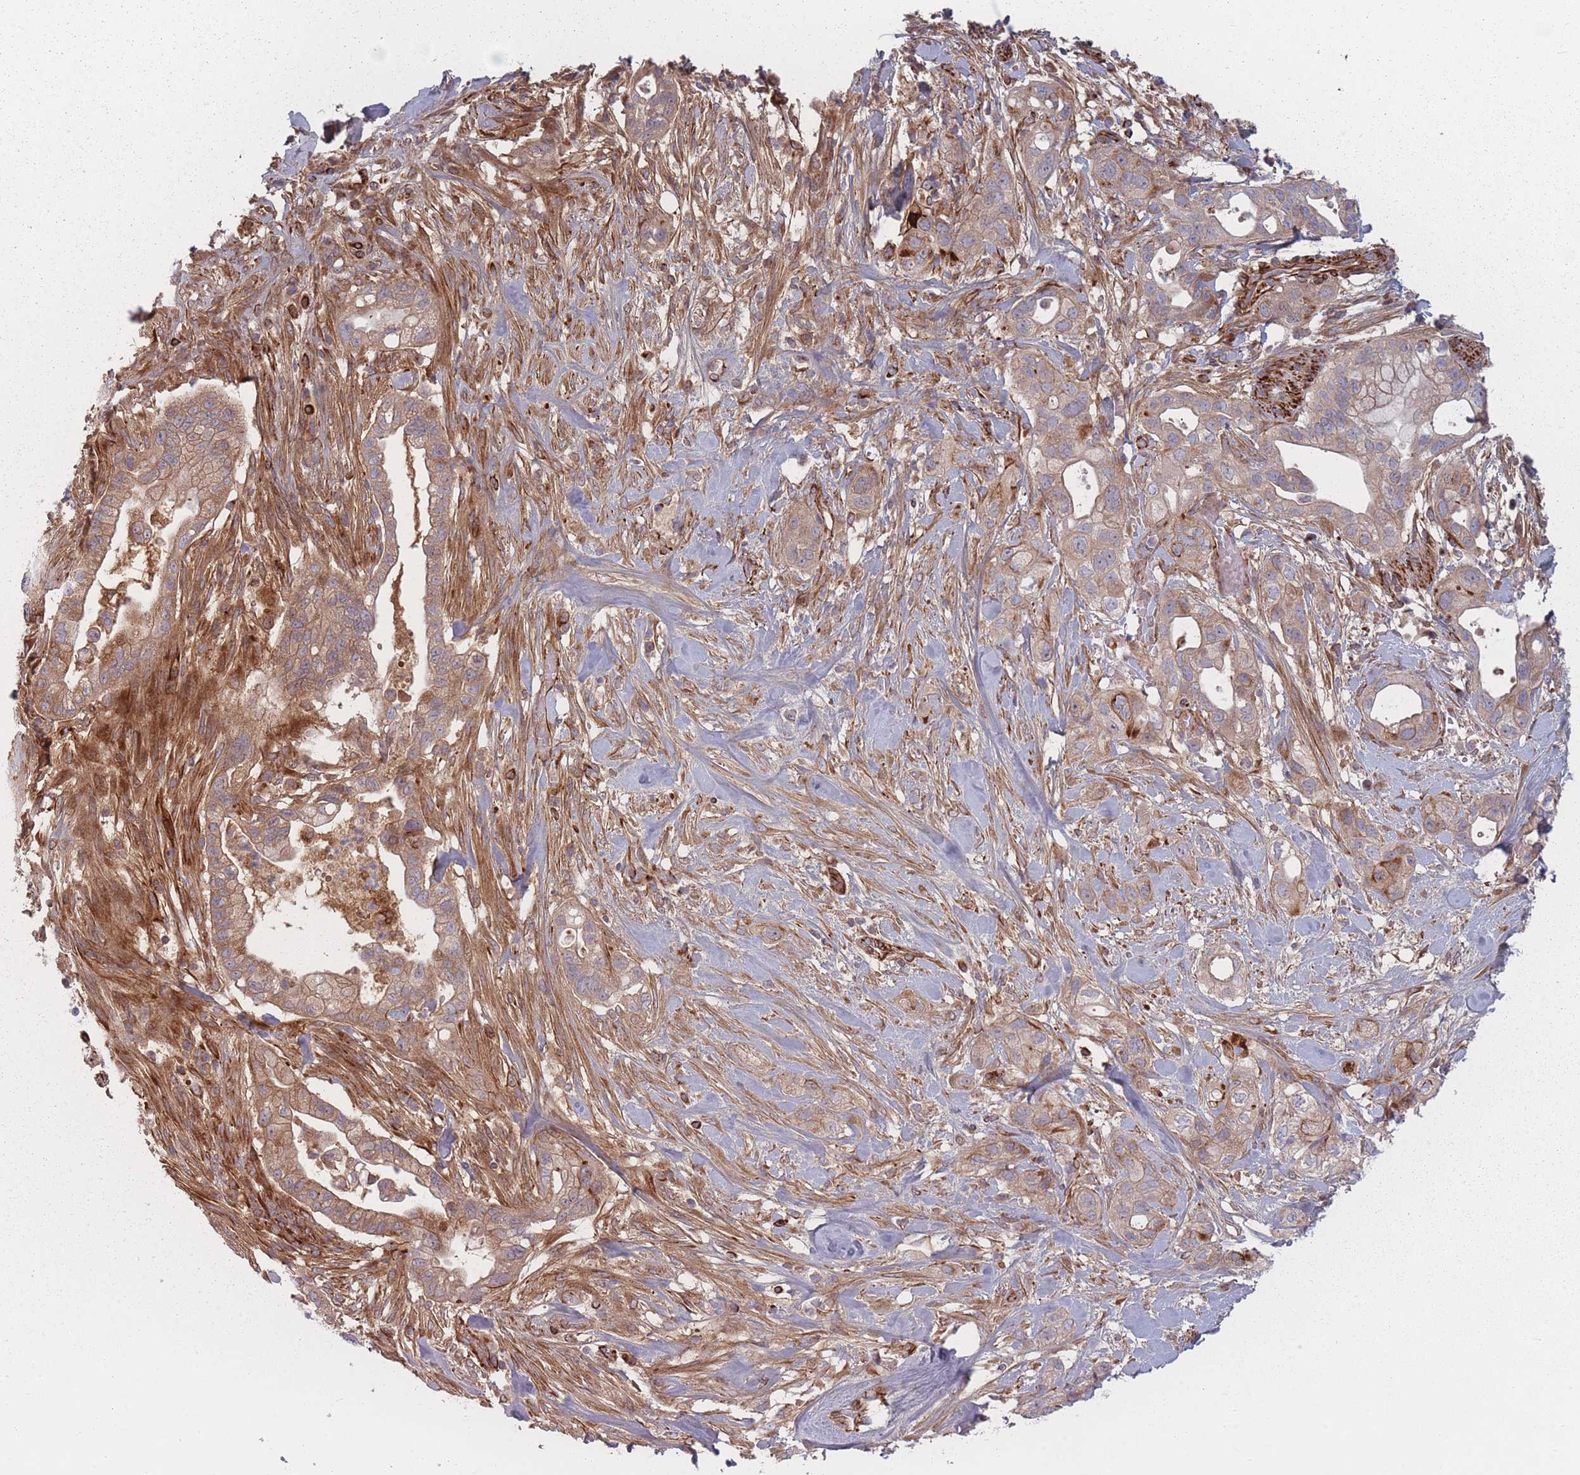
{"staining": {"intensity": "weak", "quantity": ">75%", "location": "cytoplasmic/membranous"}, "tissue": "pancreatic cancer", "cell_type": "Tumor cells", "image_type": "cancer", "snomed": [{"axis": "morphology", "description": "Adenocarcinoma, NOS"}, {"axis": "topography", "description": "Pancreas"}], "caption": "An image showing weak cytoplasmic/membranous expression in approximately >75% of tumor cells in adenocarcinoma (pancreatic), as visualized by brown immunohistochemical staining.", "gene": "EEF1AKMT2", "patient": {"sex": "male", "age": 44}}